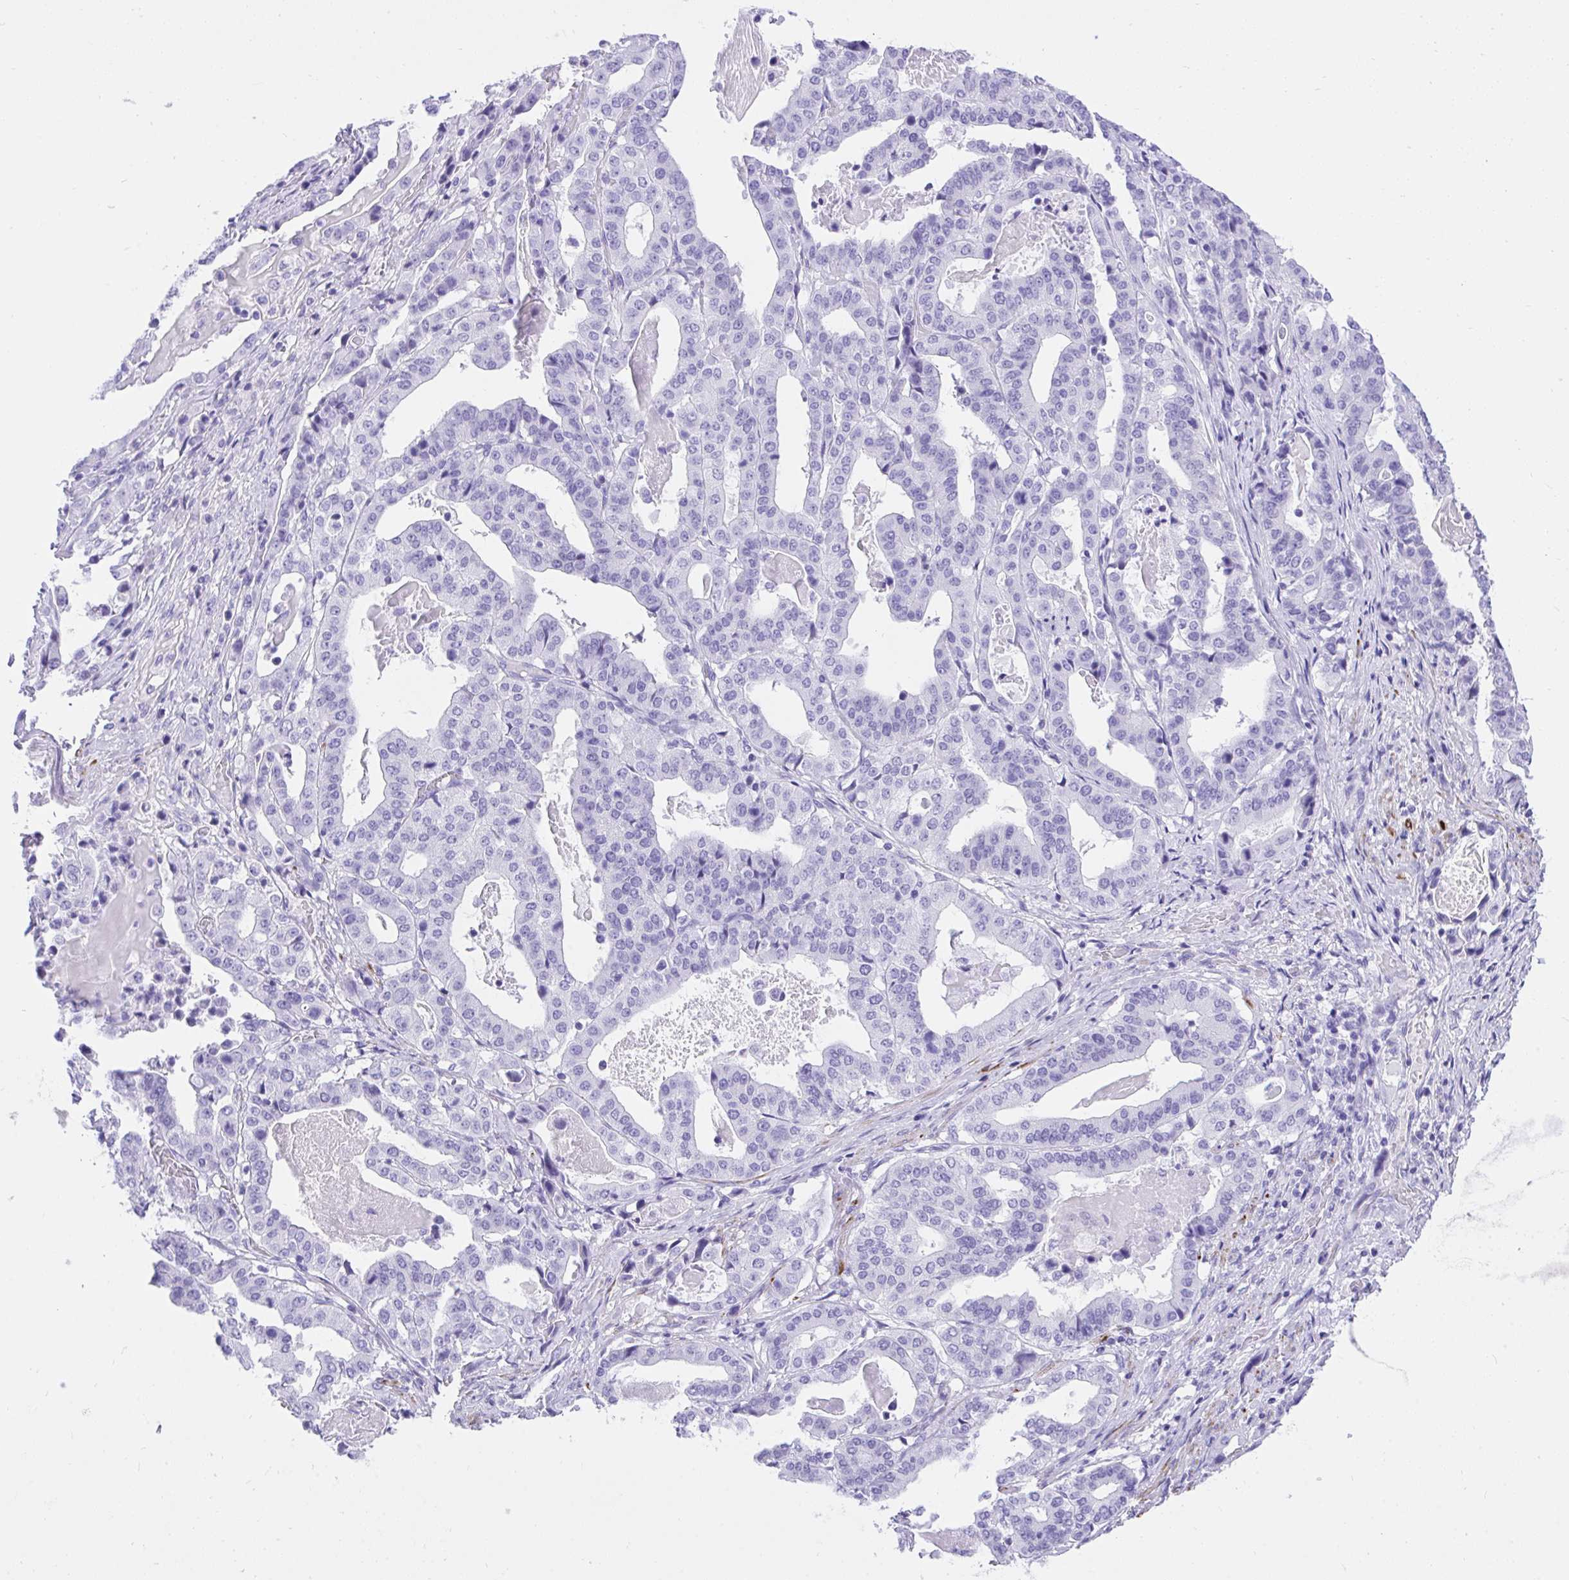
{"staining": {"intensity": "negative", "quantity": "none", "location": "none"}, "tissue": "stomach cancer", "cell_type": "Tumor cells", "image_type": "cancer", "snomed": [{"axis": "morphology", "description": "Adenocarcinoma, NOS"}, {"axis": "topography", "description": "Stomach"}], "caption": "High power microscopy histopathology image of an immunohistochemistry (IHC) micrograph of stomach cancer, revealing no significant expression in tumor cells. (Stains: DAB IHC with hematoxylin counter stain, Microscopy: brightfield microscopy at high magnification).", "gene": "KCNN4", "patient": {"sex": "male", "age": 48}}